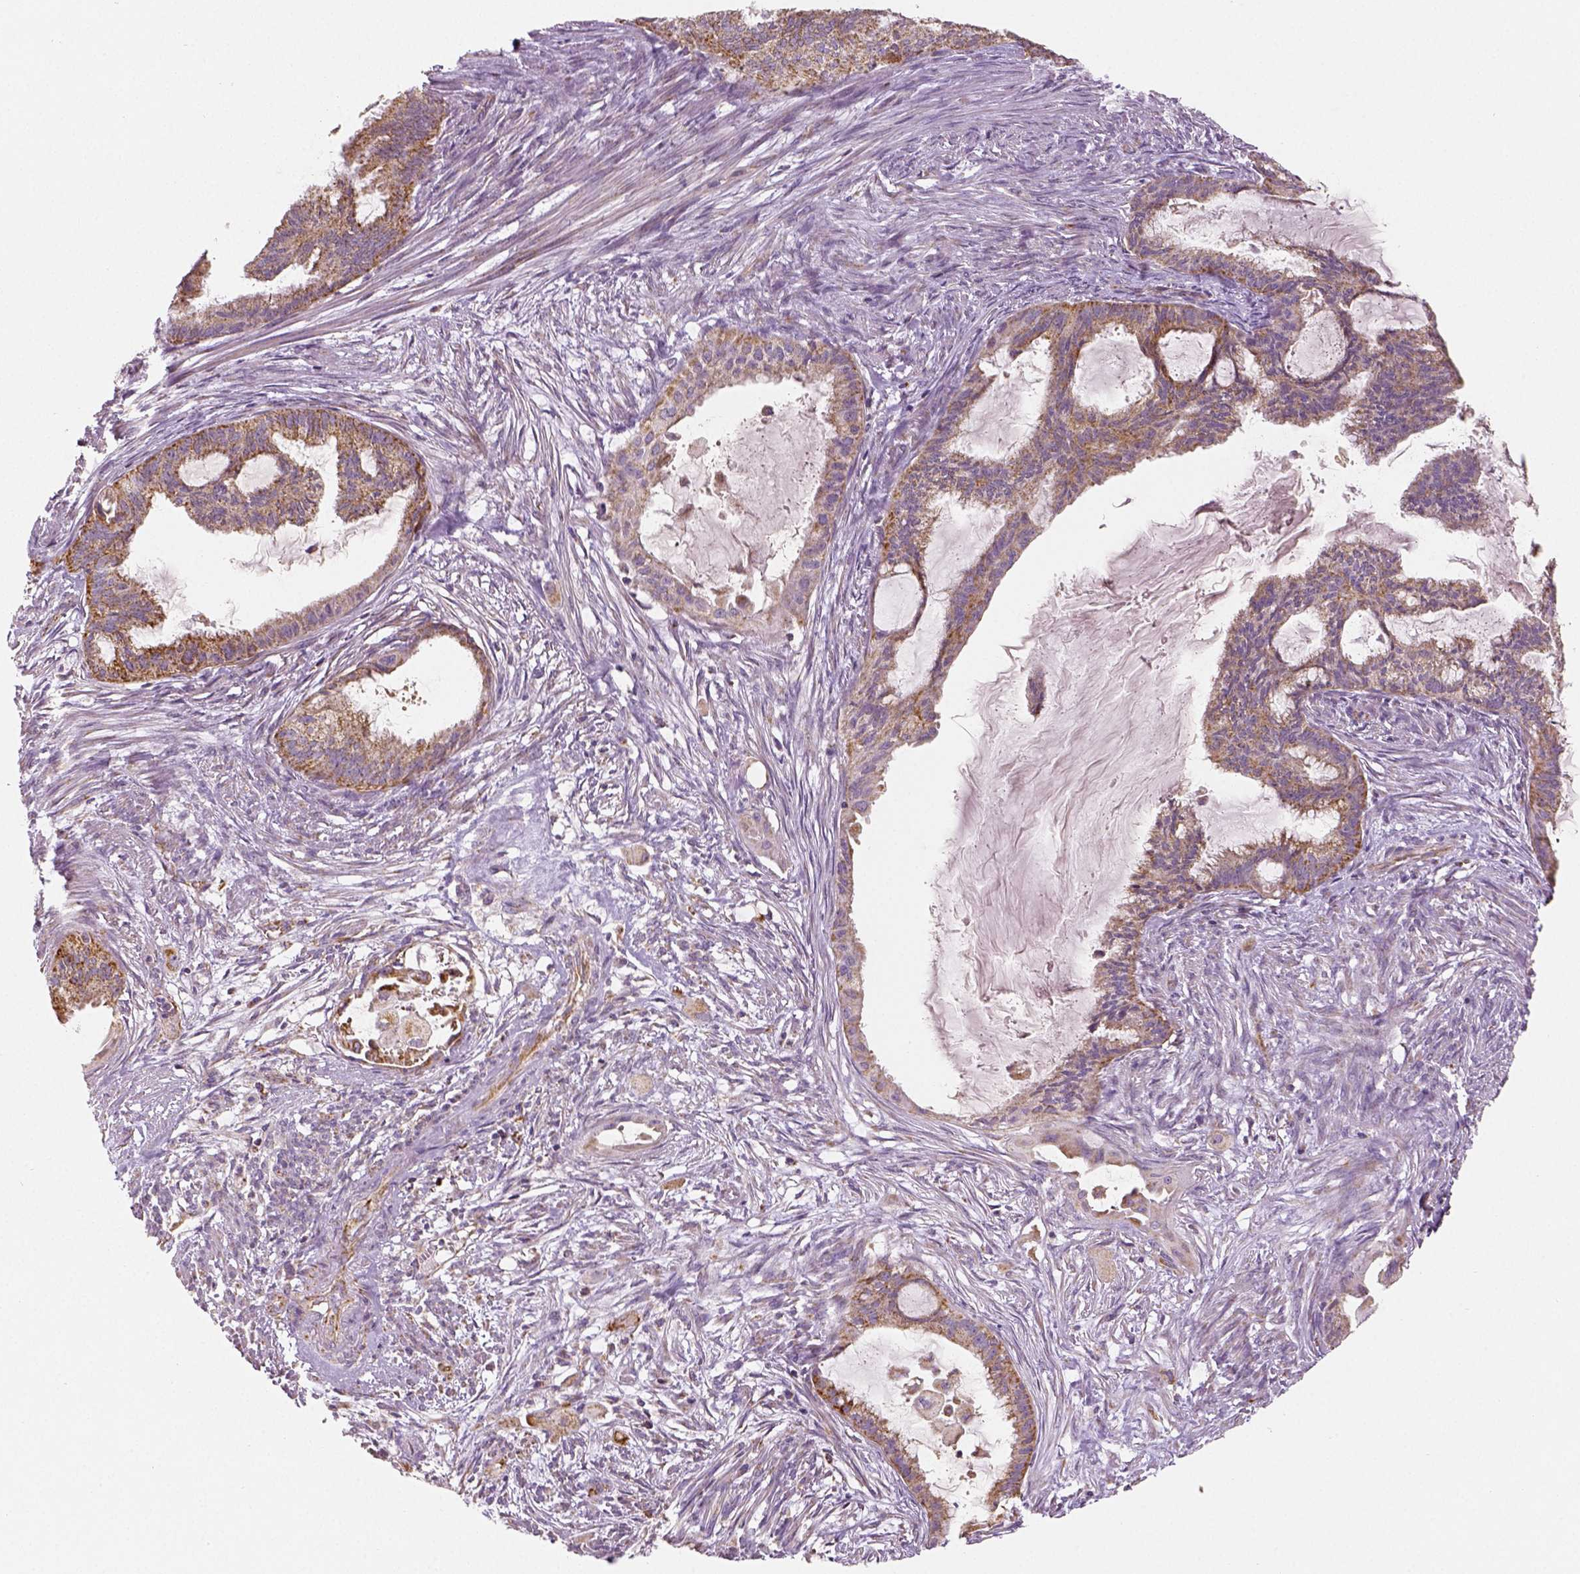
{"staining": {"intensity": "moderate", "quantity": ">75%", "location": "cytoplasmic/membranous"}, "tissue": "endometrial cancer", "cell_type": "Tumor cells", "image_type": "cancer", "snomed": [{"axis": "morphology", "description": "Adenocarcinoma, NOS"}, {"axis": "topography", "description": "Endometrium"}], "caption": "Moderate cytoplasmic/membranous staining for a protein is identified in approximately >75% of tumor cells of endometrial cancer (adenocarcinoma) using immunohistochemistry (IHC).", "gene": "PGAM5", "patient": {"sex": "female", "age": 86}}